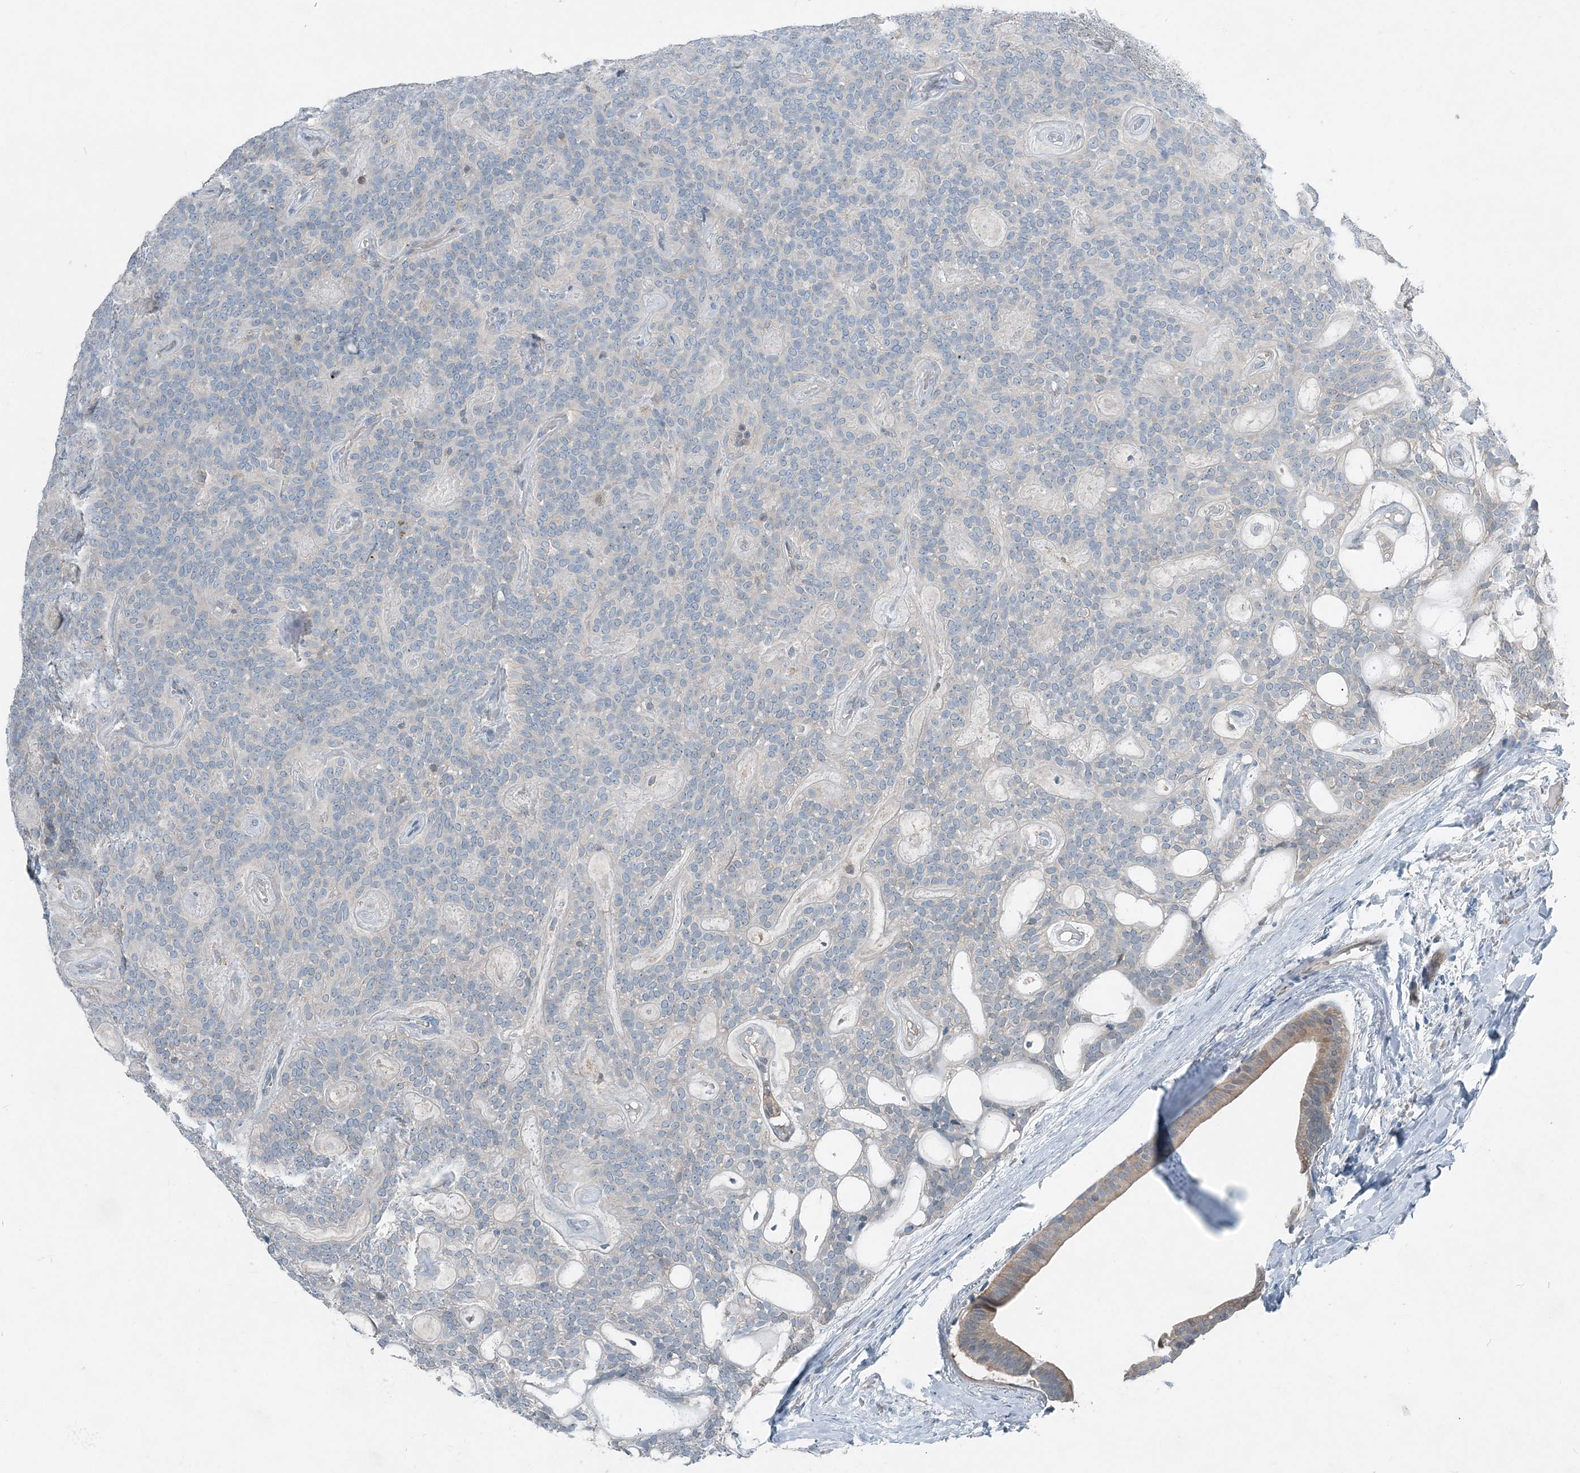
{"staining": {"intensity": "negative", "quantity": "none", "location": "none"}, "tissue": "head and neck cancer", "cell_type": "Tumor cells", "image_type": "cancer", "snomed": [{"axis": "morphology", "description": "Adenocarcinoma, NOS"}, {"axis": "topography", "description": "Head-Neck"}], "caption": "High power microscopy image of an immunohistochemistry (IHC) image of adenocarcinoma (head and neck), revealing no significant staining in tumor cells. (DAB (3,3'-diaminobenzidine) immunohistochemistry, high magnification).", "gene": "ARMH1", "patient": {"sex": "male", "age": 66}}